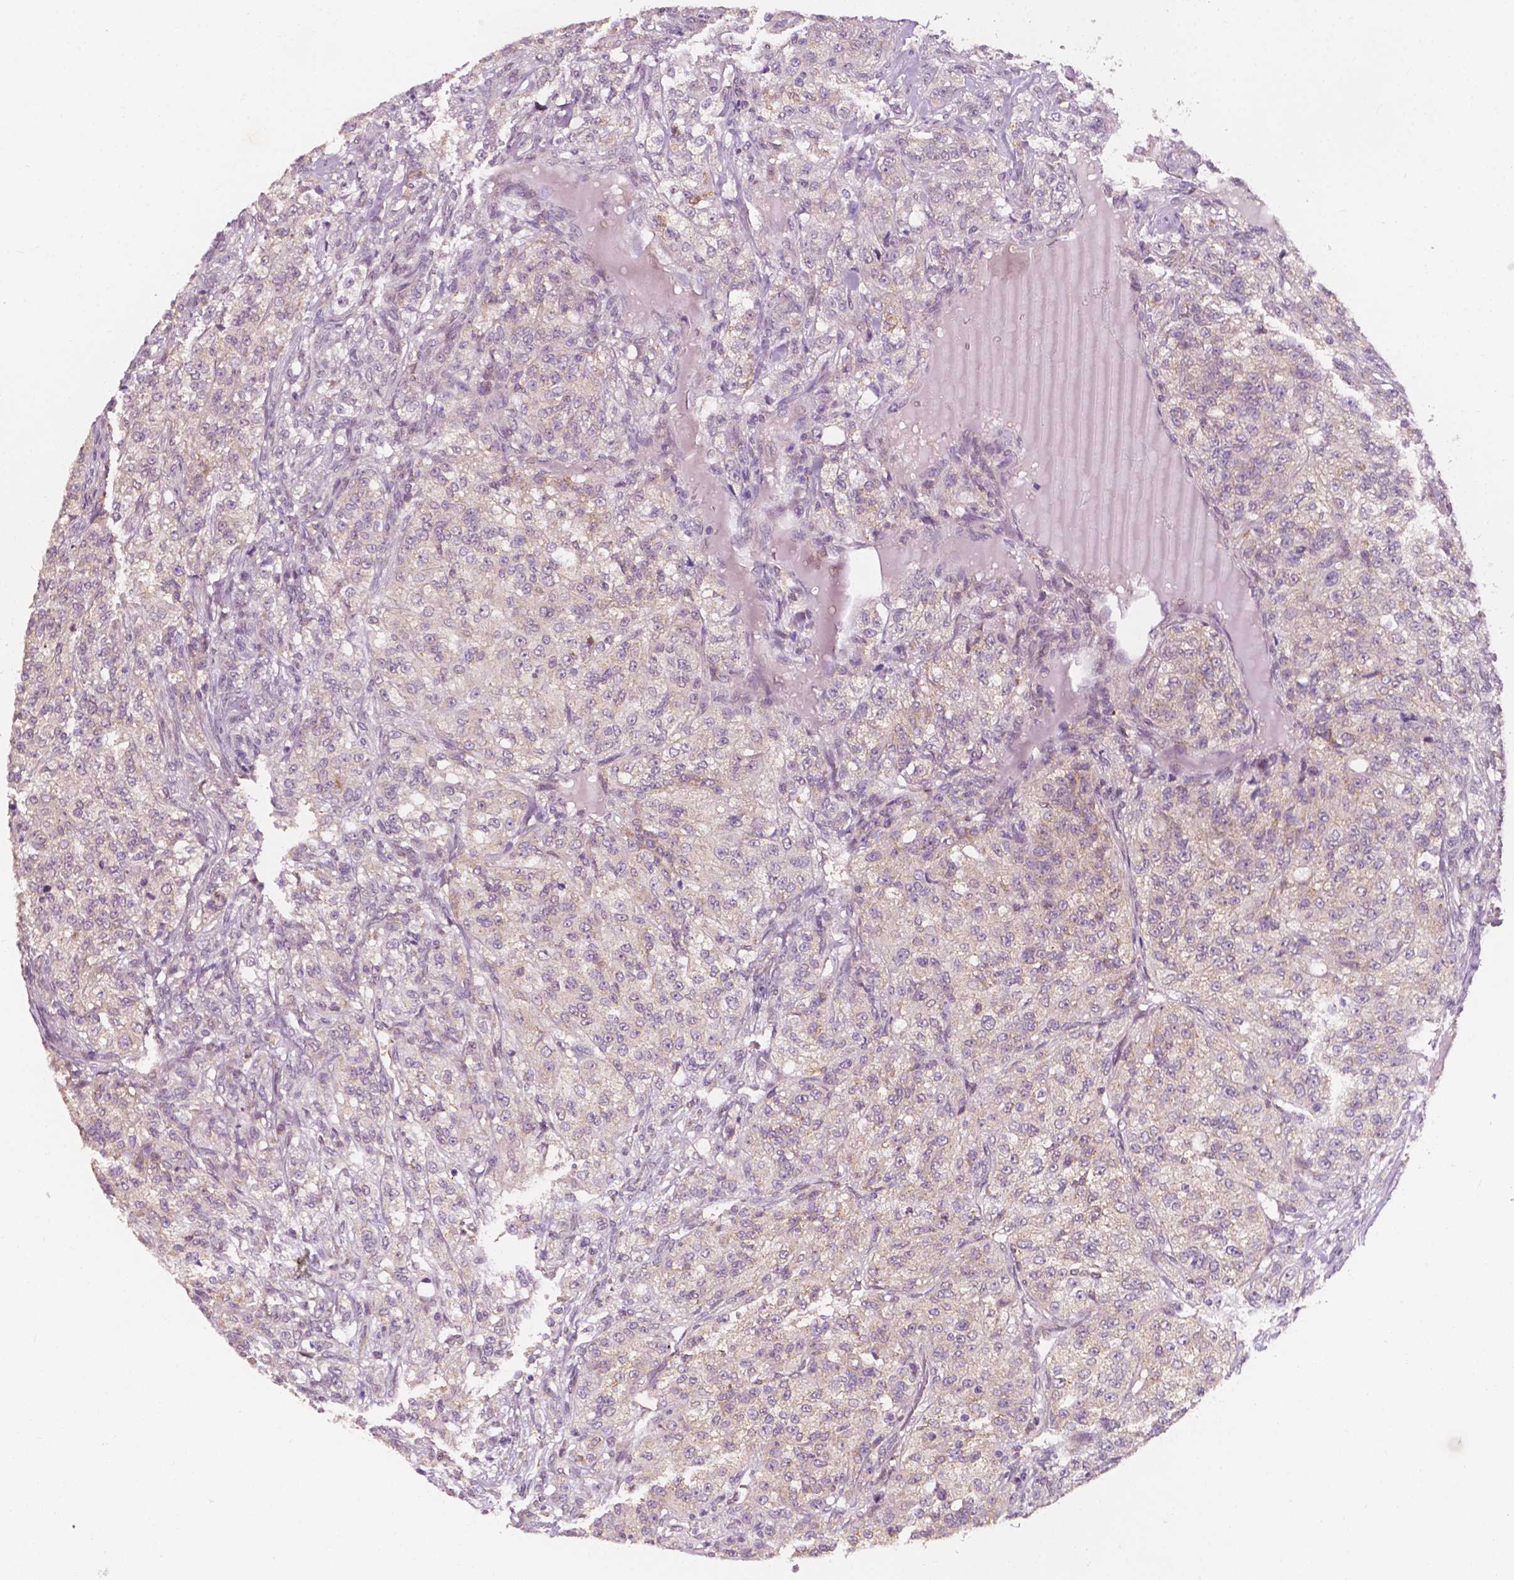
{"staining": {"intensity": "weak", "quantity": "<25%", "location": "cytoplasmic/membranous"}, "tissue": "renal cancer", "cell_type": "Tumor cells", "image_type": "cancer", "snomed": [{"axis": "morphology", "description": "Adenocarcinoma, NOS"}, {"axis": "topography", "description": "Kidney"}], "caption": "High power microscopy image of an immunohistochemistry image of renal cancer (adenocarcinoma), revealing no significant expression in tumor cells.", "gene": "EBAG9", "patient": {"sex": "female", "age": 63}}